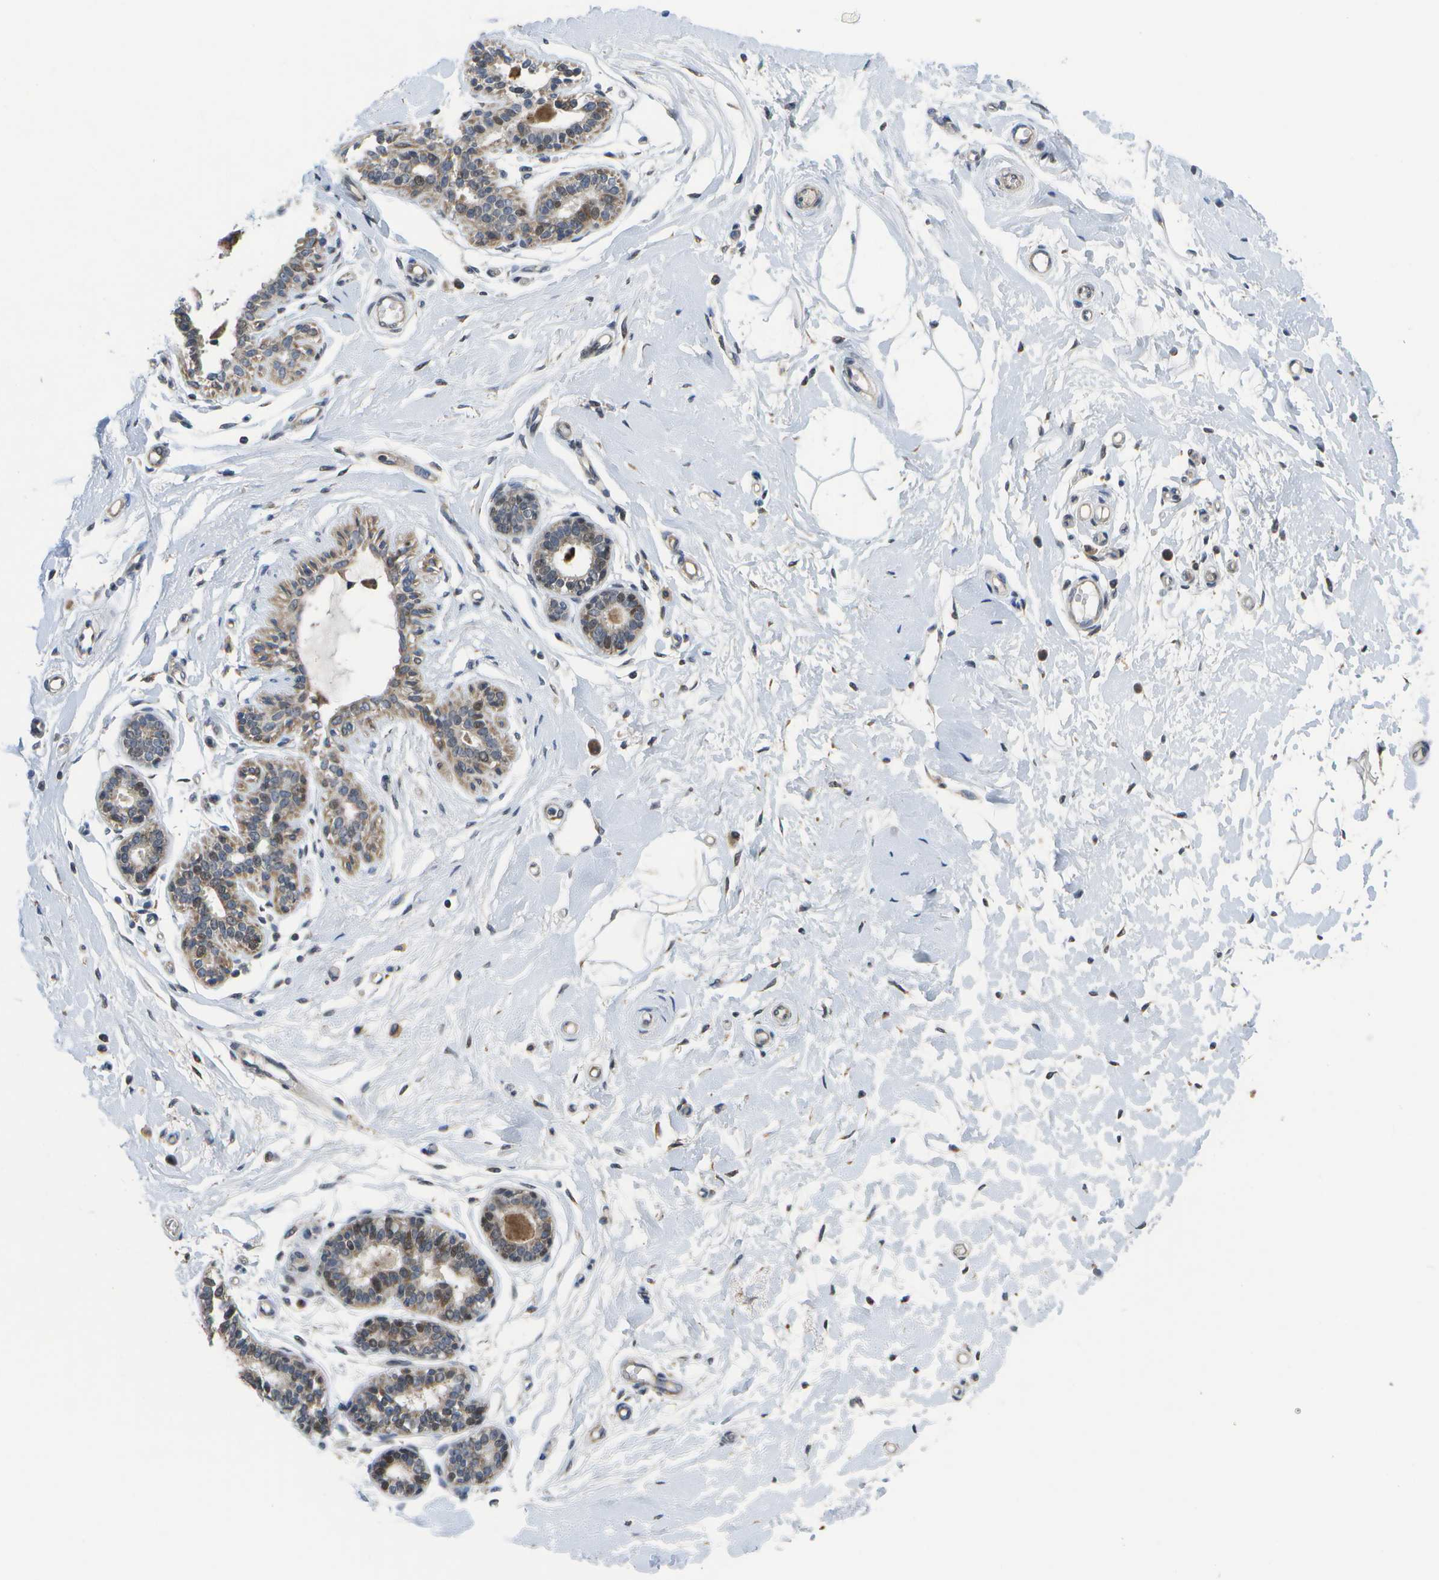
{"staining": {"intensity": "negative", "quantity": "none", "location": "none"}, "tissue": "breast", "cell_type": "Adipocytes", "image_type": "normal", "snomed": [{"axis": "morphology", "description": "Normal tissue, NOS"}, {"axis": "morphology", "description": "Lobular carcinoma"}, {"axis": "topography", "description": "Breast"}], "caption": "A high-resolution micrograph shows immunohistochemistry staining of unremarkable breast, which demonstrates no significant positivity in adipocytes. (Stains: DAB (3,3'-diaminobenzidine) immunohistochemistry (IHC) with hematoxylin counter stain, Microscopy: brightfield microscopy at high magnification).", "gene": "HADHA", "patient": {"sex": "female", "age": 59}}